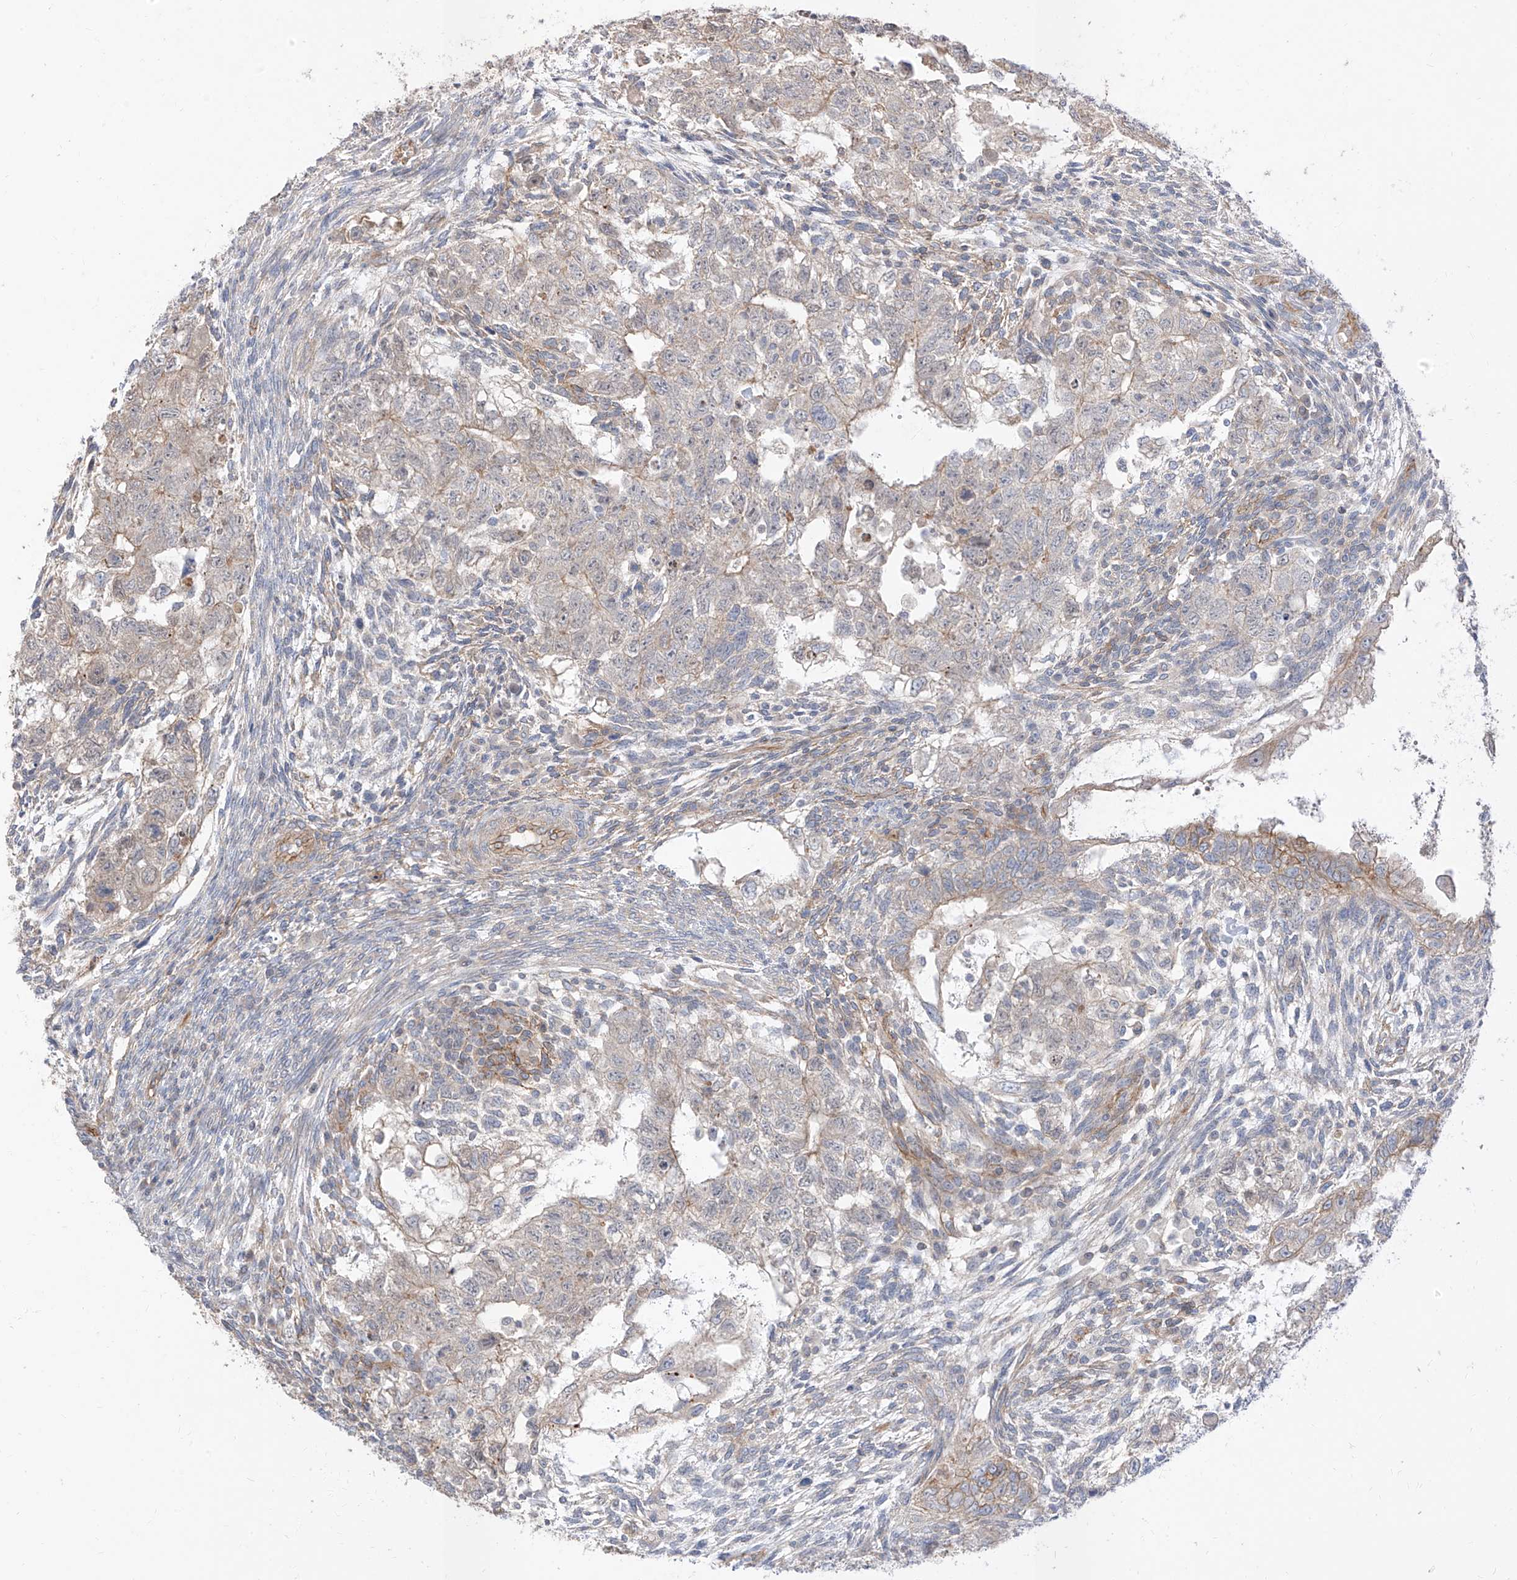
{"staining": {"intensity": "weak", "quantity": "<25%", "location": "cytoplasmic/membranous"}, "tissue": "testis cancer", "cell_type": "Tumor cells", "image_type": "cancer", "snomed": [{"axis": "morphology", "description": "Carcinoma, Embryonal, NOS"}, {"axis": "topography", "description": "Testis"}], "caption": "Immunohistochemistry of human testis cancer (embryonal carcinoma) demonstrates no staining in tumor cells. (DAB (3,3'-diaminobenzidine) immunohistochemistry (IHC), high magnification).", "gene": "EPHX4", "patient": {"sex": "male", "age": 37}}